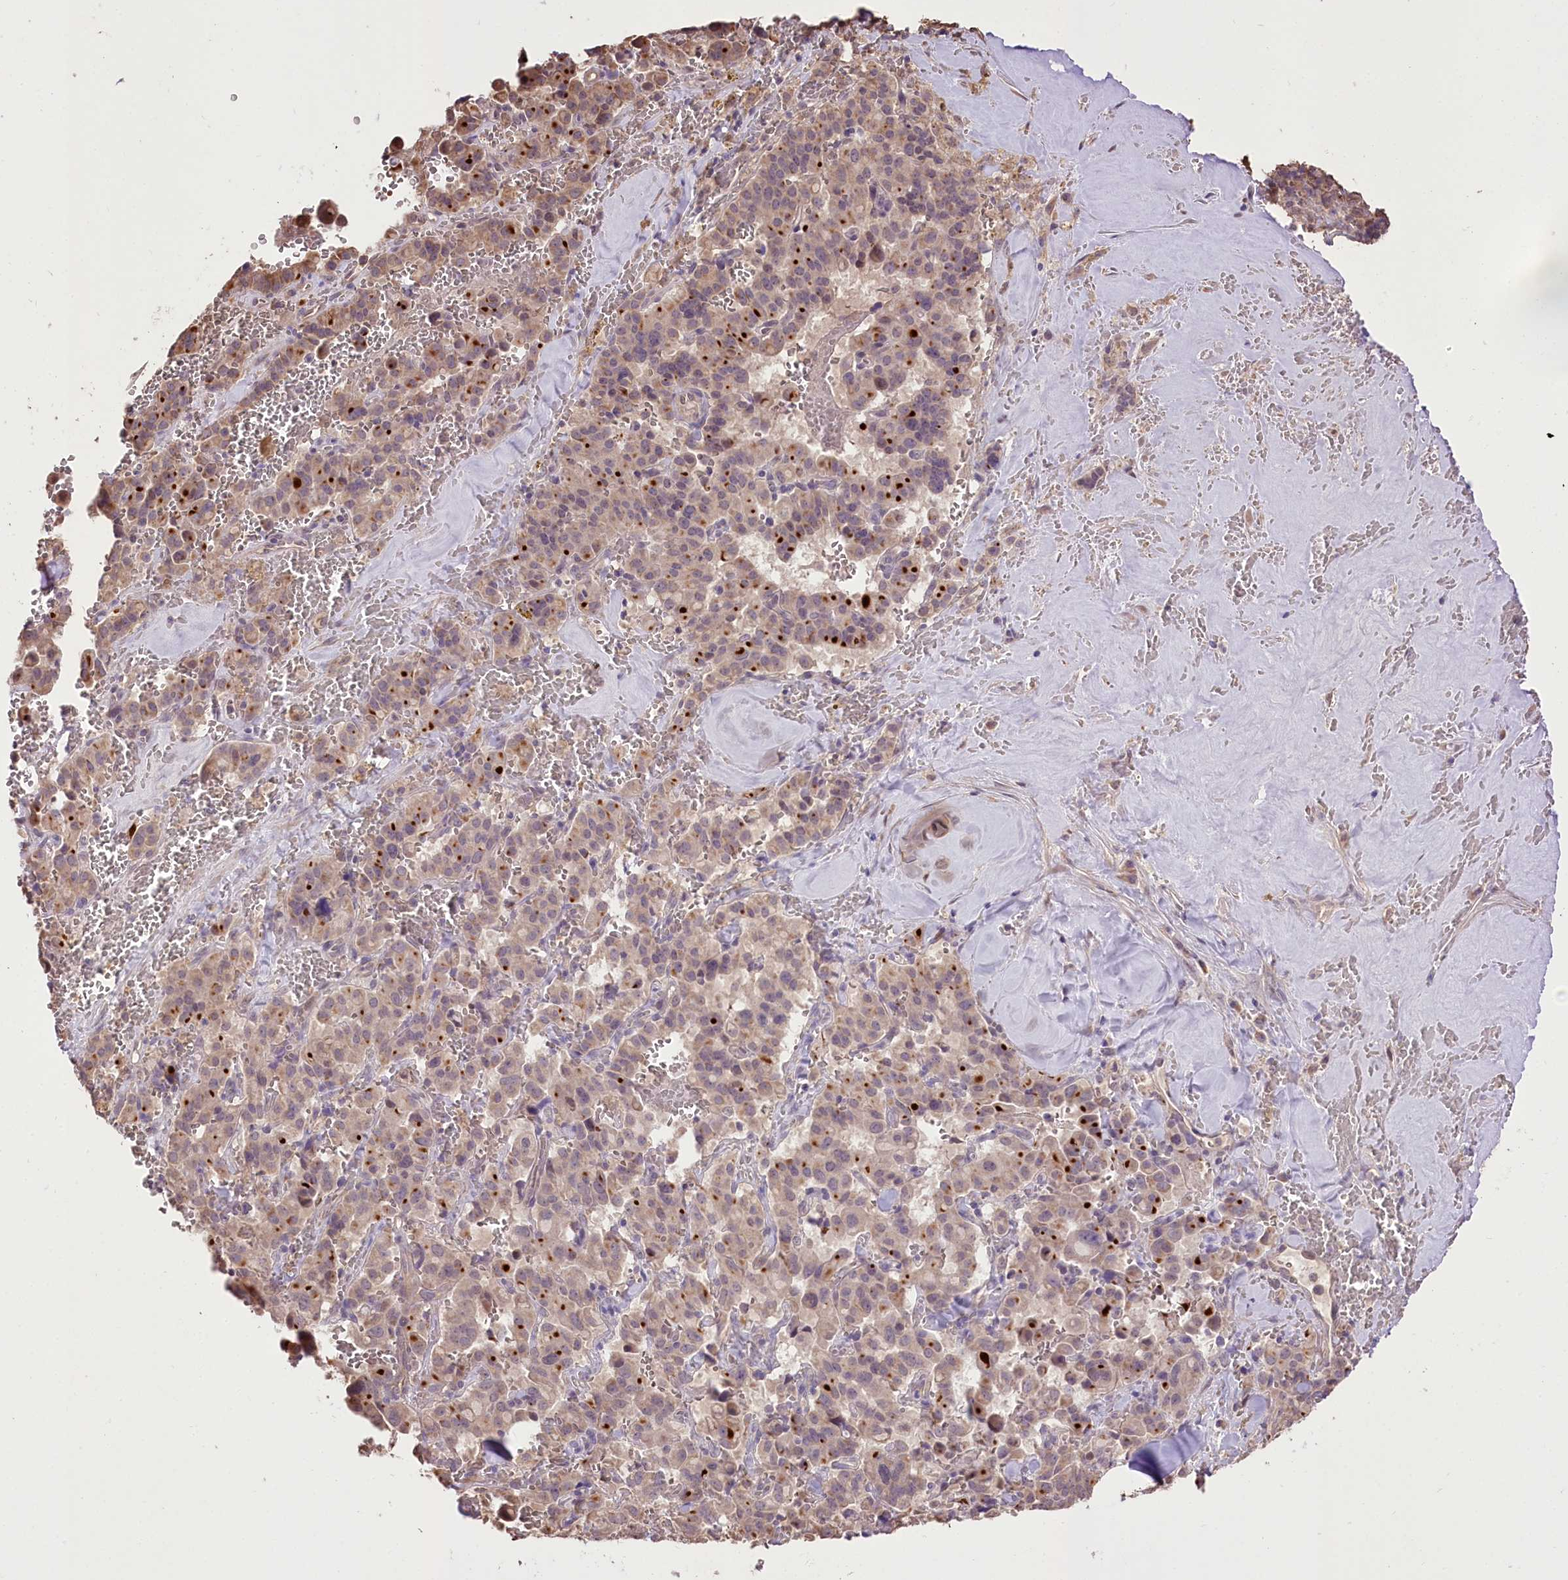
{"staining": {"intensity": "moderate", "quantity": "25%-75%", "location": "cytoplasmic/membranous"}, "tissue": "pancreatic cancer", "cell_type": "Tumor cells", "image_type": "cancer", "snomed": [{"axis": "morphology", "description": "Adenocarcinoma, NOS"}, {"axis": "topography", "description": "Pancreas"}], "caption": "A micrograph of human pancreatic cancer (adenocarcinoma) stained for a protein exhibits moderate cytoplasmic/membranous brown staining in tumor cells. The staining was performed using DAB (3,3'-diaminobenzidine) to visualize the protein expression in brown, while the nuclei were stained in blue with hematoxylin (Magnification: 20x).", "gene": "R3HDM2", "patient": {"sex": "male", "age": 65}}